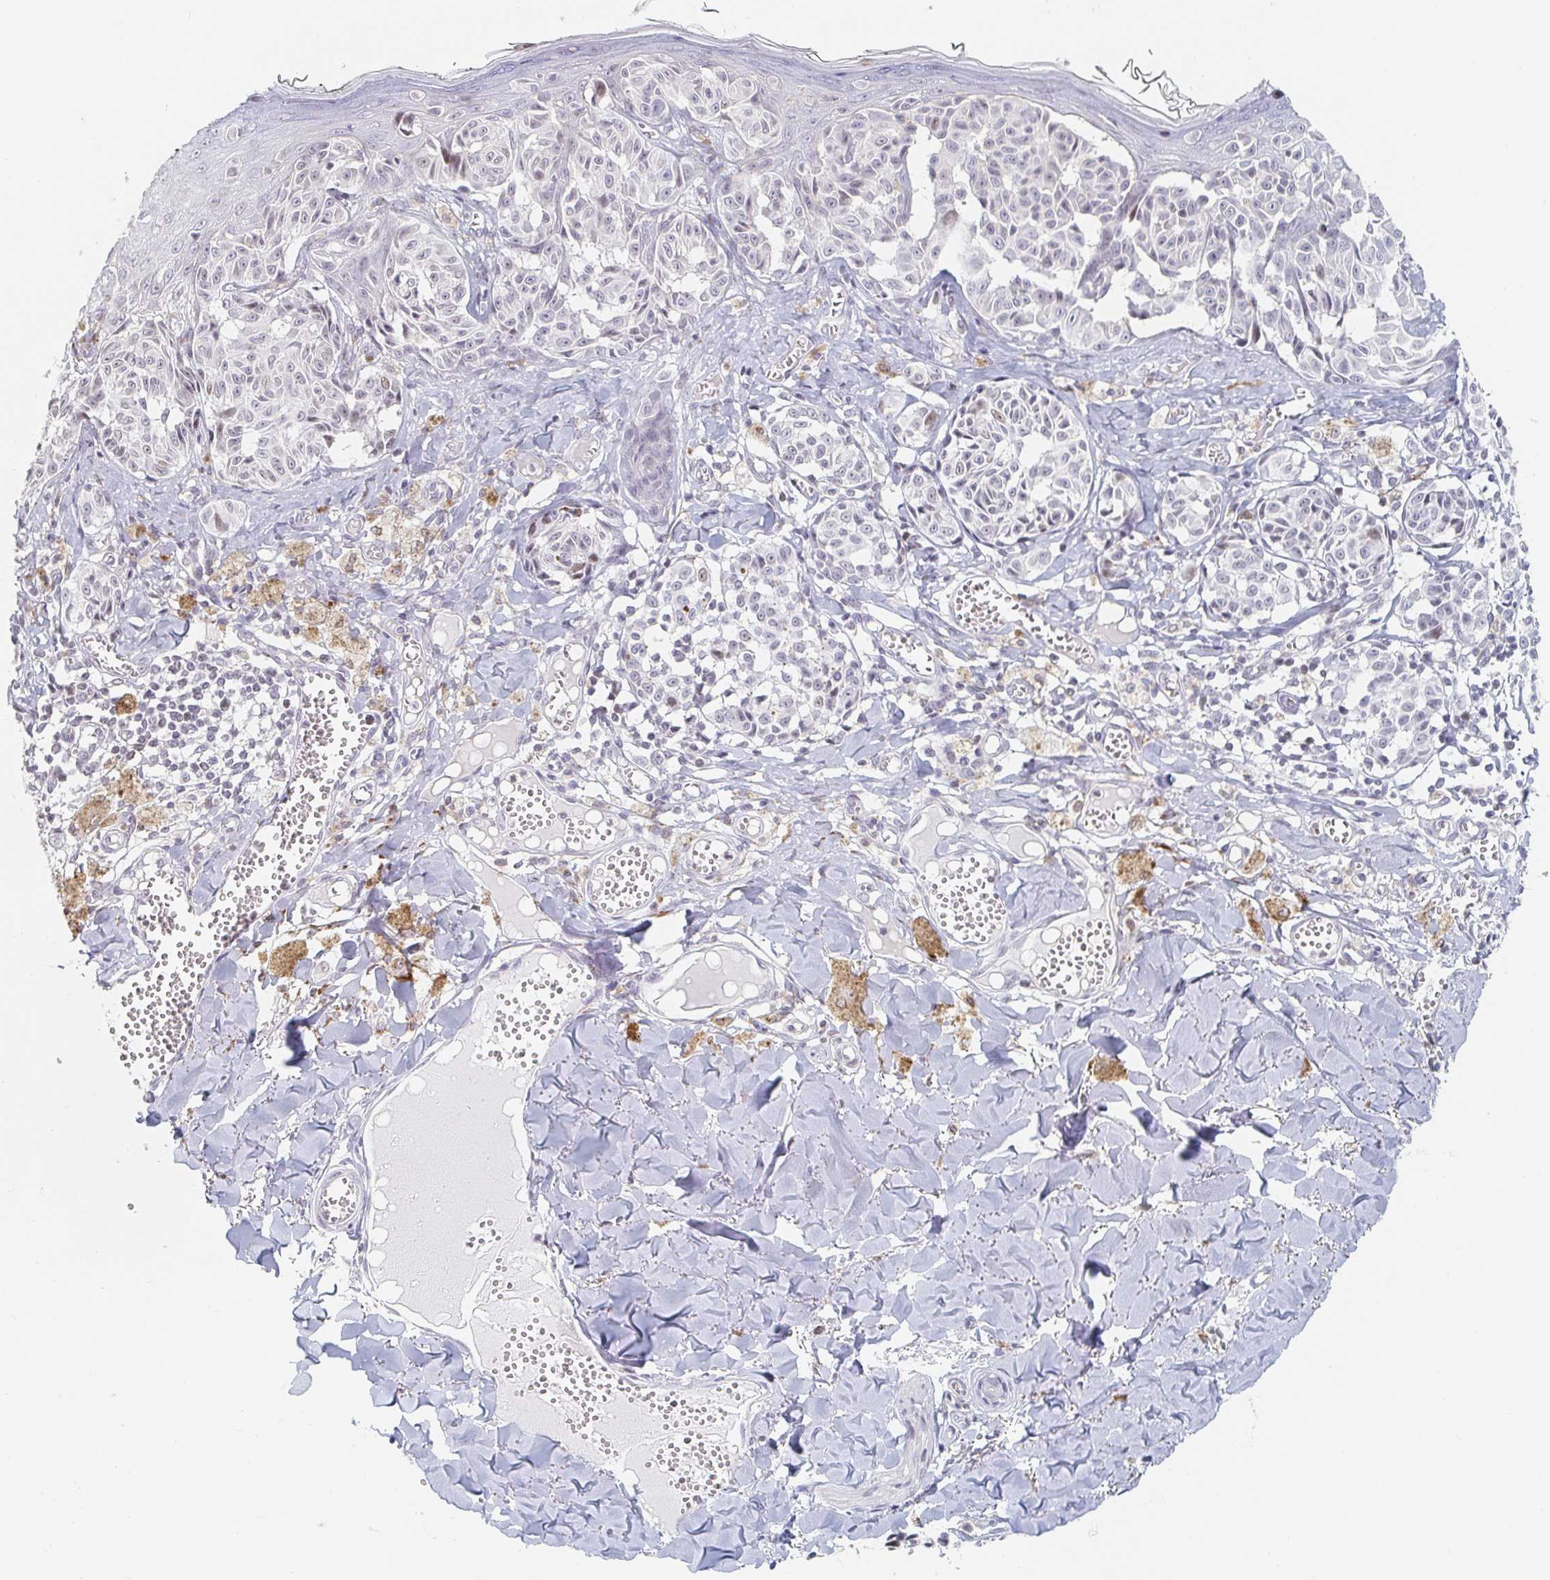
{"staining": {"intensity": "negative", "quantity": "none", "location": "none"}, "tissue": "melanoma", "cell_type": "Tumor cells", "image_type": "cancer", "snomed": [{"axis": "morphology", "description": "Malignant melanoma, NOS"}, {"axis": "topography", "description": "Skin"}], "caption": "Malignant melanoma was stained to show a protein in brown. There is no significant staining in tumor cells.", "gene": "NME9", "patient": {"sex": "female", "age": 43}}